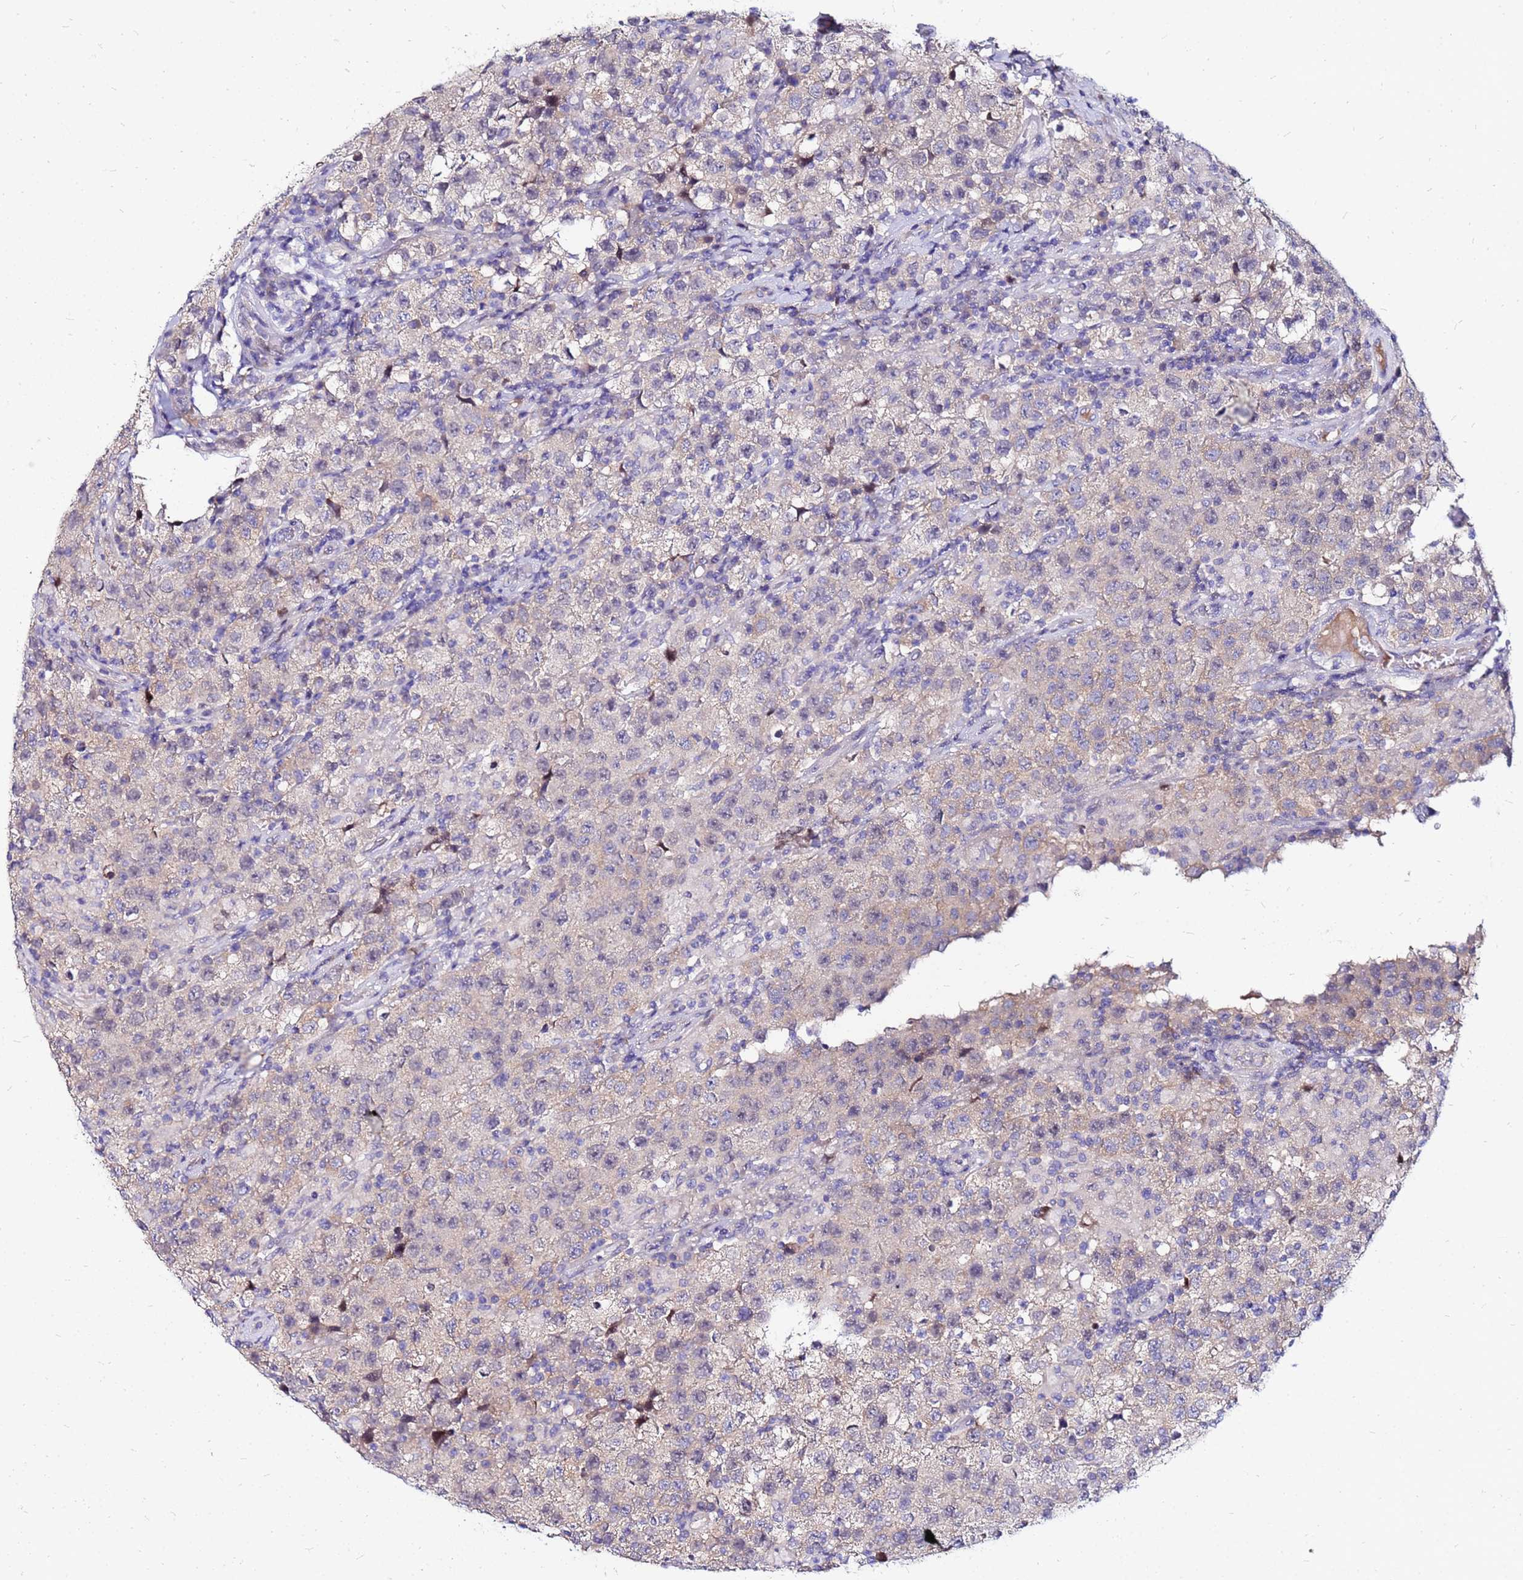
{"staining": {"intensity": "weak", "quantity": "<25%", "location": "cytoplasmic/membranous"}, "tissue": "testis cancer", "cell_type": "Tumor cells", "image_type": "cancer", "snomed": [{"axis": "morphology", "description": "Seminoma, NOS"}, {"axis": "morphology", "description": "Carcinoma, Embryonal, NOS"}, {"axis": "topography", "description": "Testis"}], "caption": "Immunohistochemical staining of human testis cancer demonstrates no significant positivity in tumor cells.", "gene": "ARHGEF5", "patient": {"sex": "male", "age": 41}}